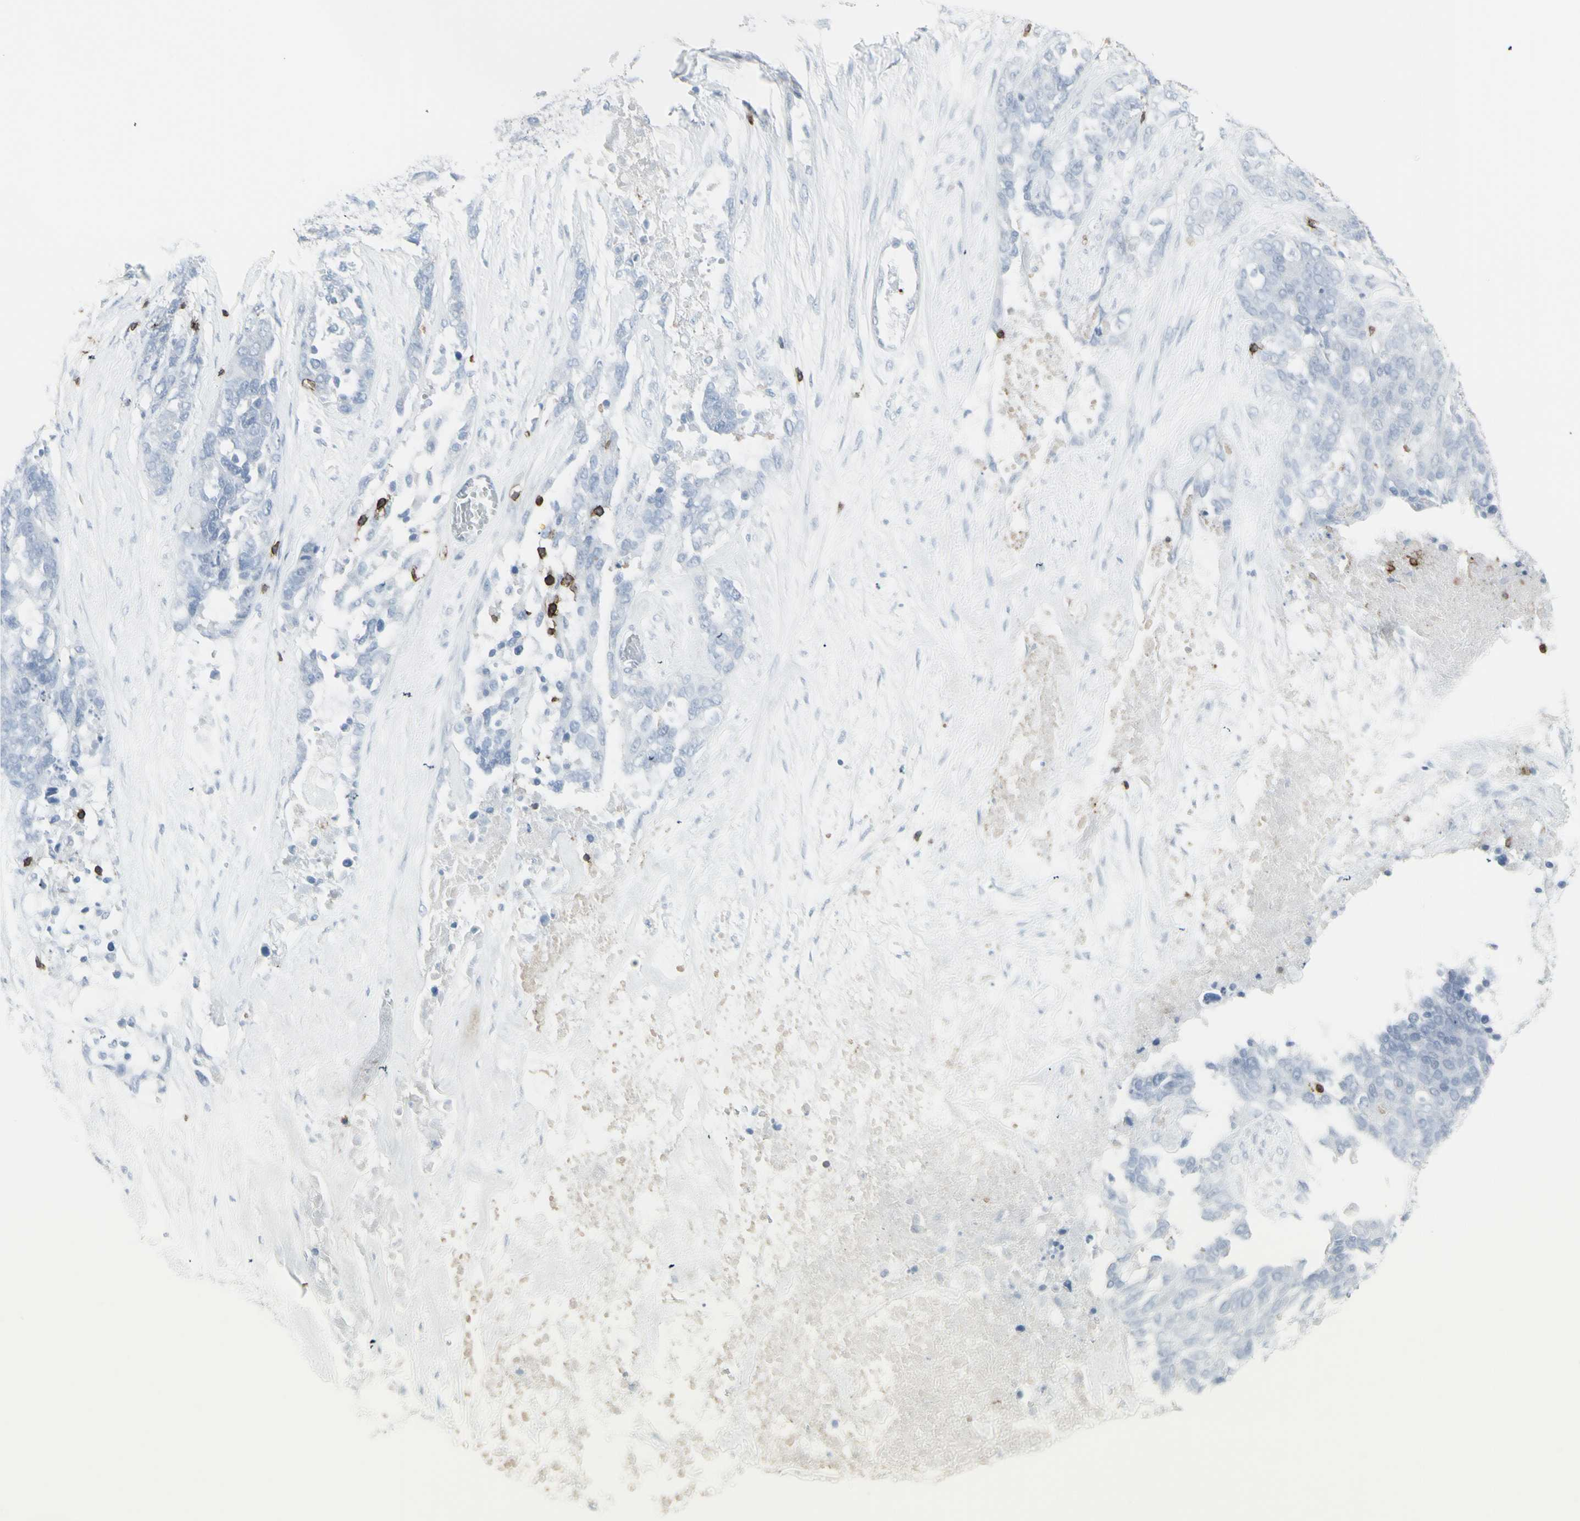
{"staining": {"intensity": "negative", "quantity": "none", "location": "none"}, "tissue": "ovarian cancer", "cell_type": "Tumor cells", "image_type": "cancer", "snomed": [{"axis": "morphology", "description": "Cystadenocarcinoma, serous, NOS"}, {"axis": "topography", "description": "Ovary"}], "caption": "High power microscopy histopathology image of an immunohistochemistry photomicrograph of ovarian serous cystadenocarcinoma, revealing no significant positivity in tumor cells.", "gene": "CD247", "patient": {"sex": "female", "age": 44}}